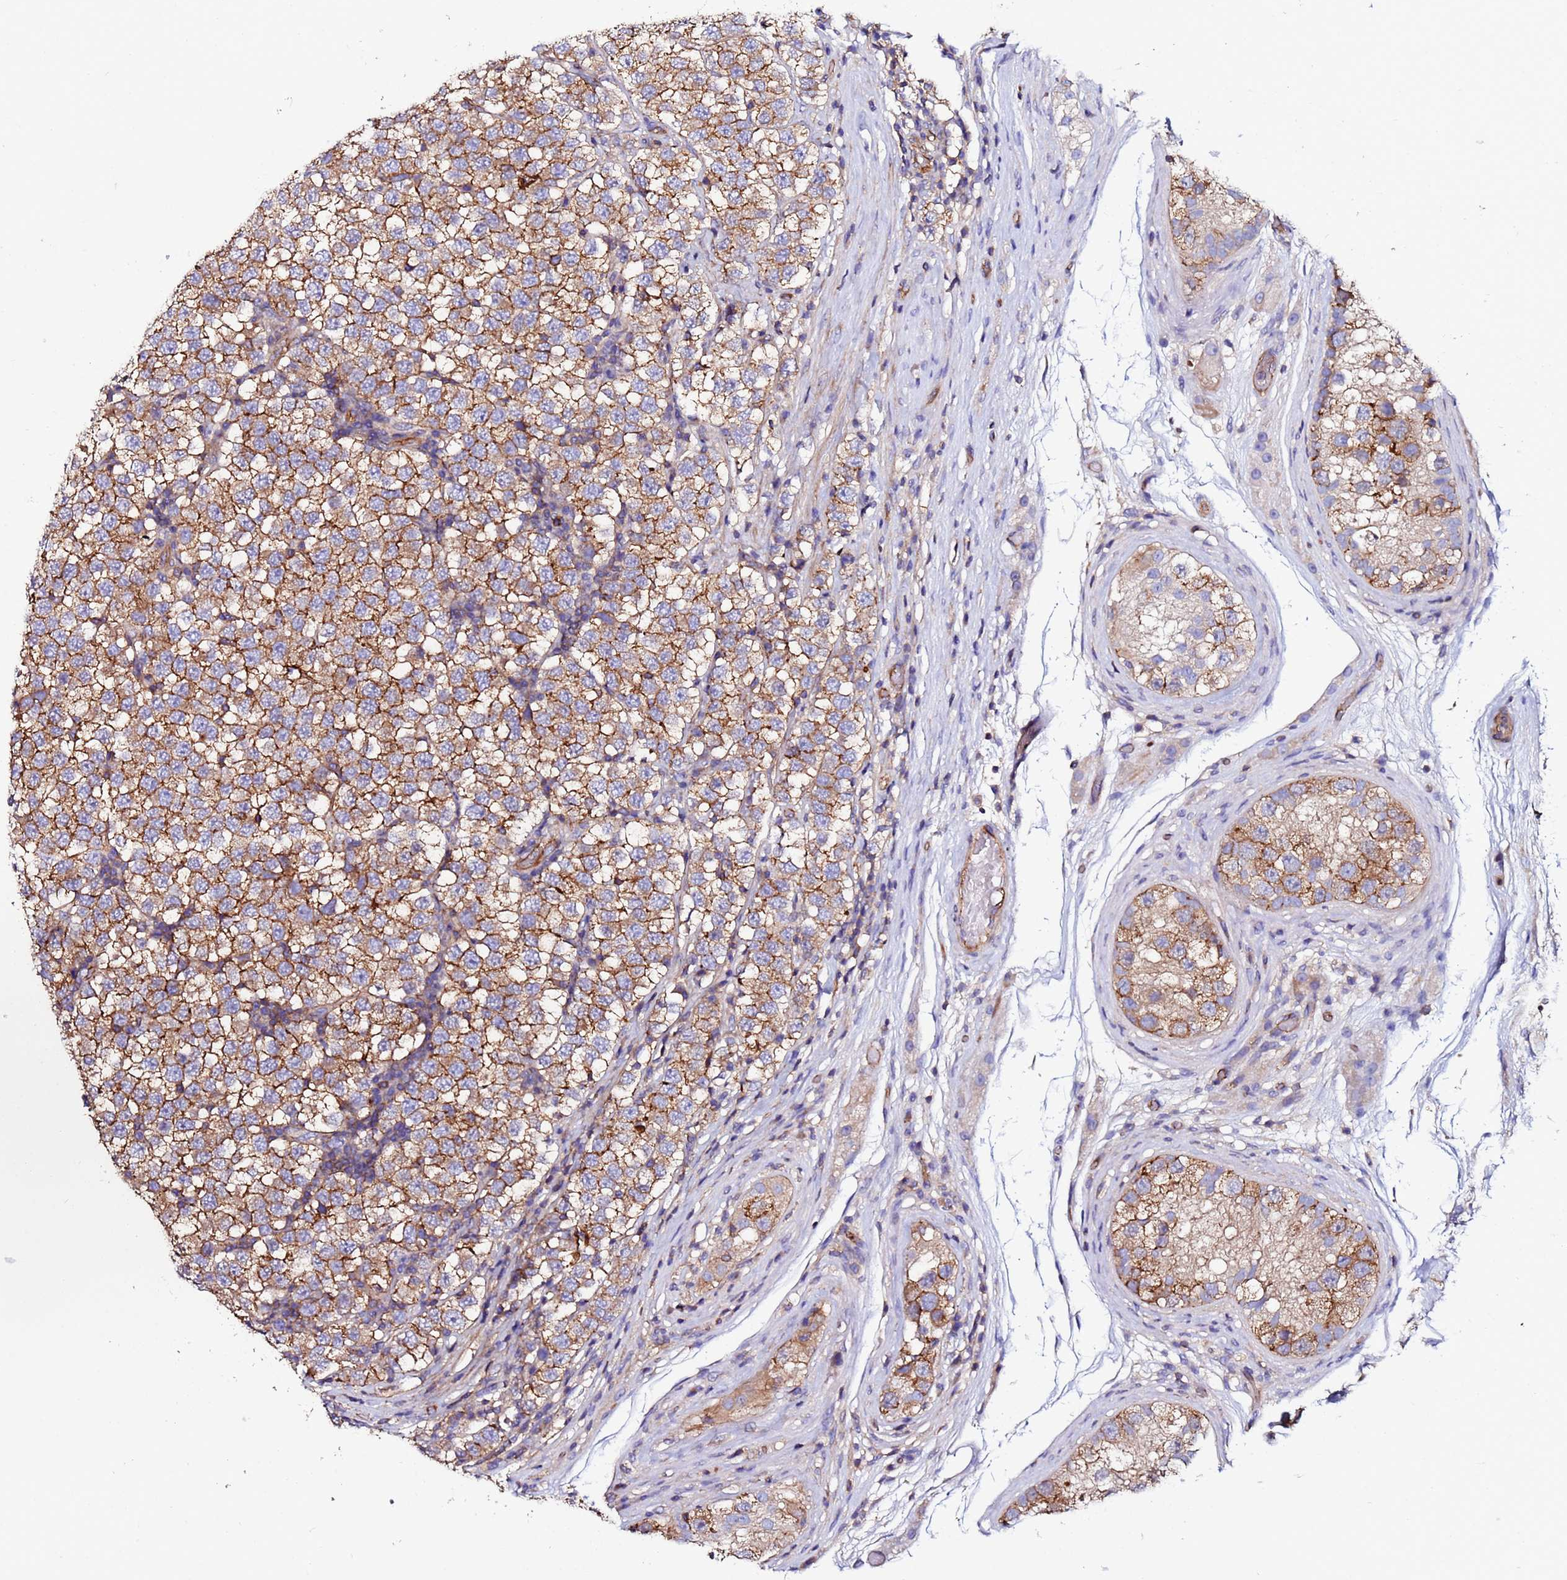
{"staining": {"intensity": "moderate", "quantity": "25%-75%", "location": "cytoplasmic/membranous"}, "tissue": "testis cancer", "cell_type": "Tumor cells", "image_type": "cancer", "snomed": [{"axis": "morphology", "description": "Seminoma, NOS"}, {"axis": "topography", "description": "Testis"}], "caption": "Testis cancer stained with immunohistochemistry displays moderate cytoplasmic/membranous positivity in approximately 25%-75% of tumor cells.", "gene": "POTEE", "patient": {"sex": "male", "age": 34}}